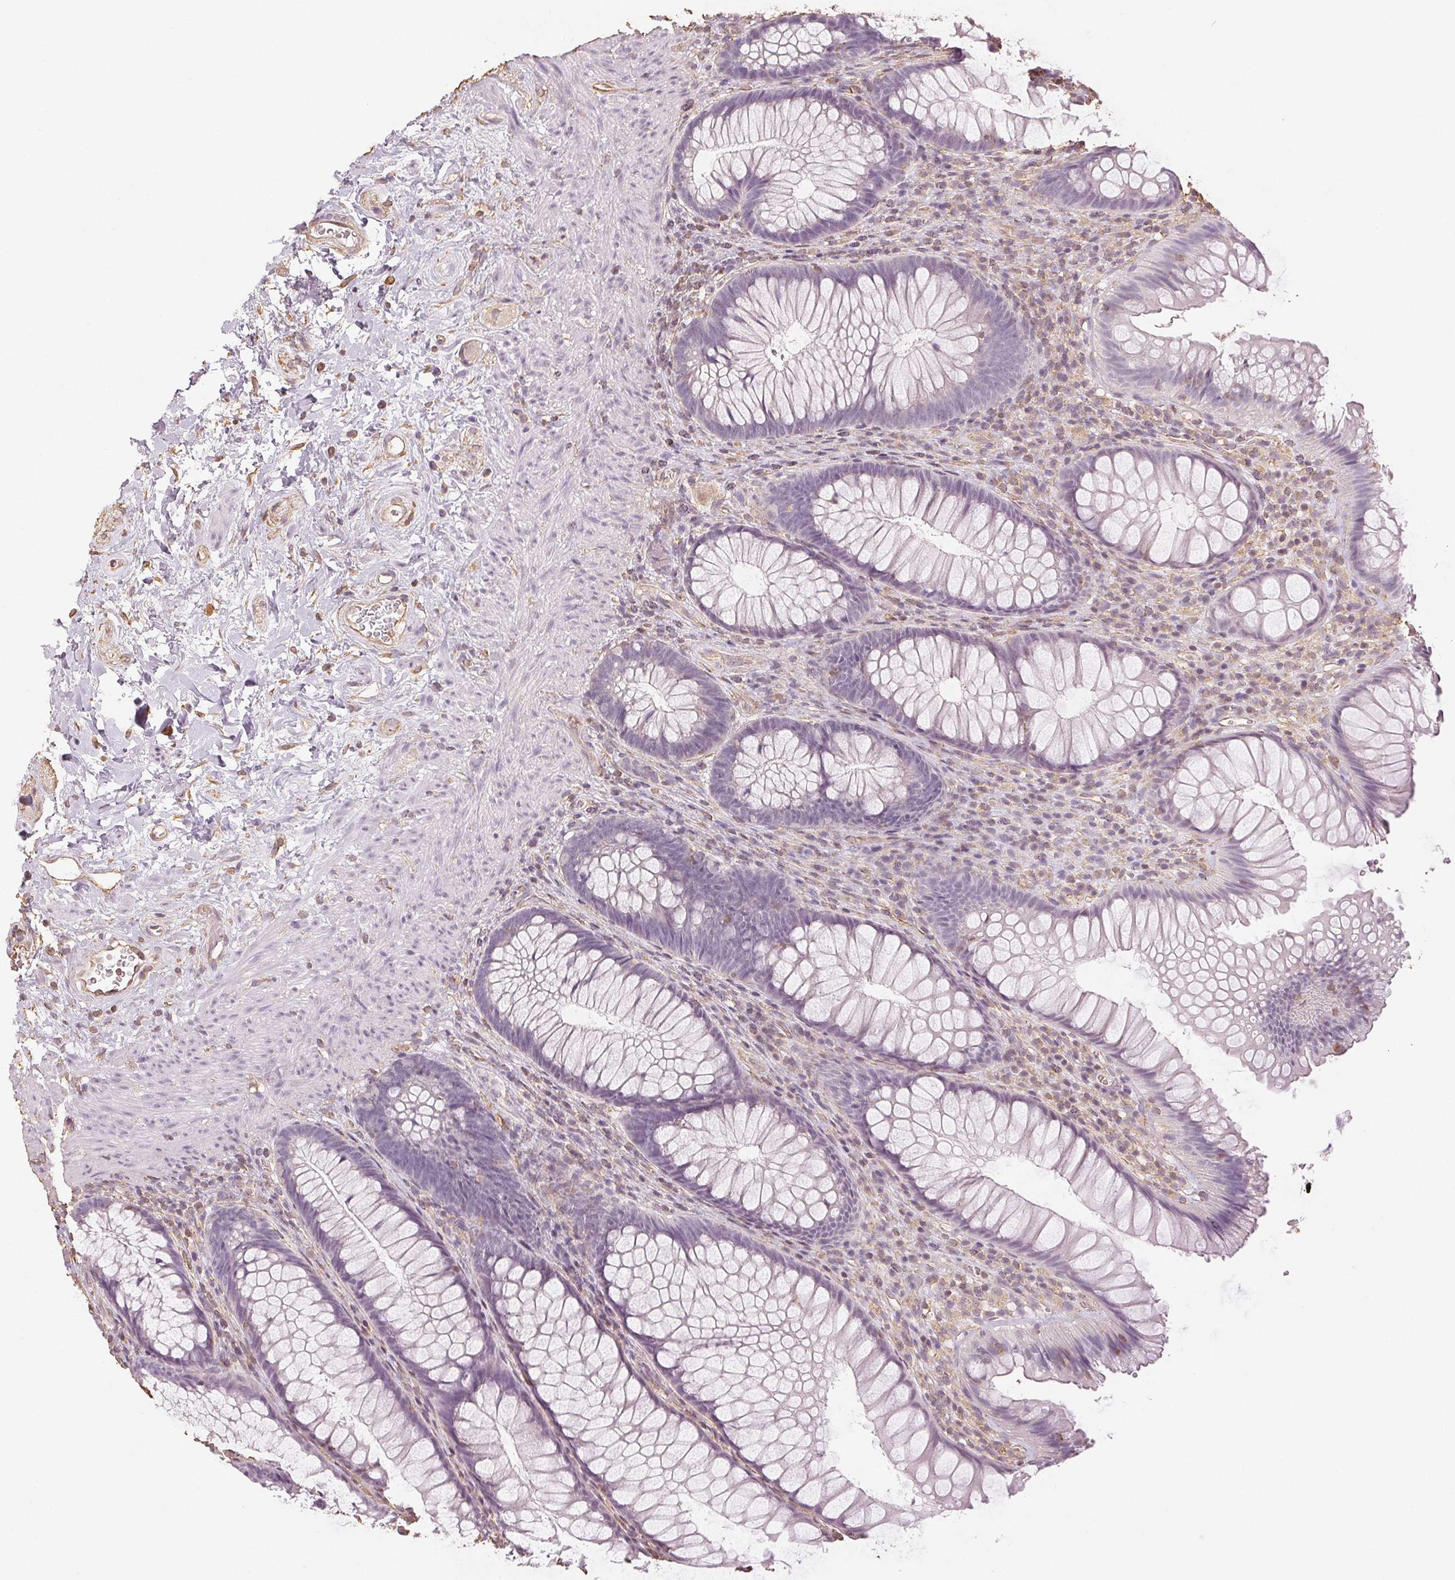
{"staining": {"intensity": "negative", "quantity": "none", "location": "none"}, "tissue": "rectum", "cell_type": "Glandular cells", "image_type": "normal", "snomed": [{"axis": "morphology", "description": "Normal tissue, NOS"}, {"axis": "topography", "description": "Smooth muscle"}, {"axis": "topography", "description": "Rectum"}], "caption": "The micrograph reveals no significant positivity in glandular cells of rectum. (Brightfield microscopy of DAB immunohistochemistry (IHC) at high magnification).", "gene": "COL7A1", "patient": {"sex": "male", "age": 53}}